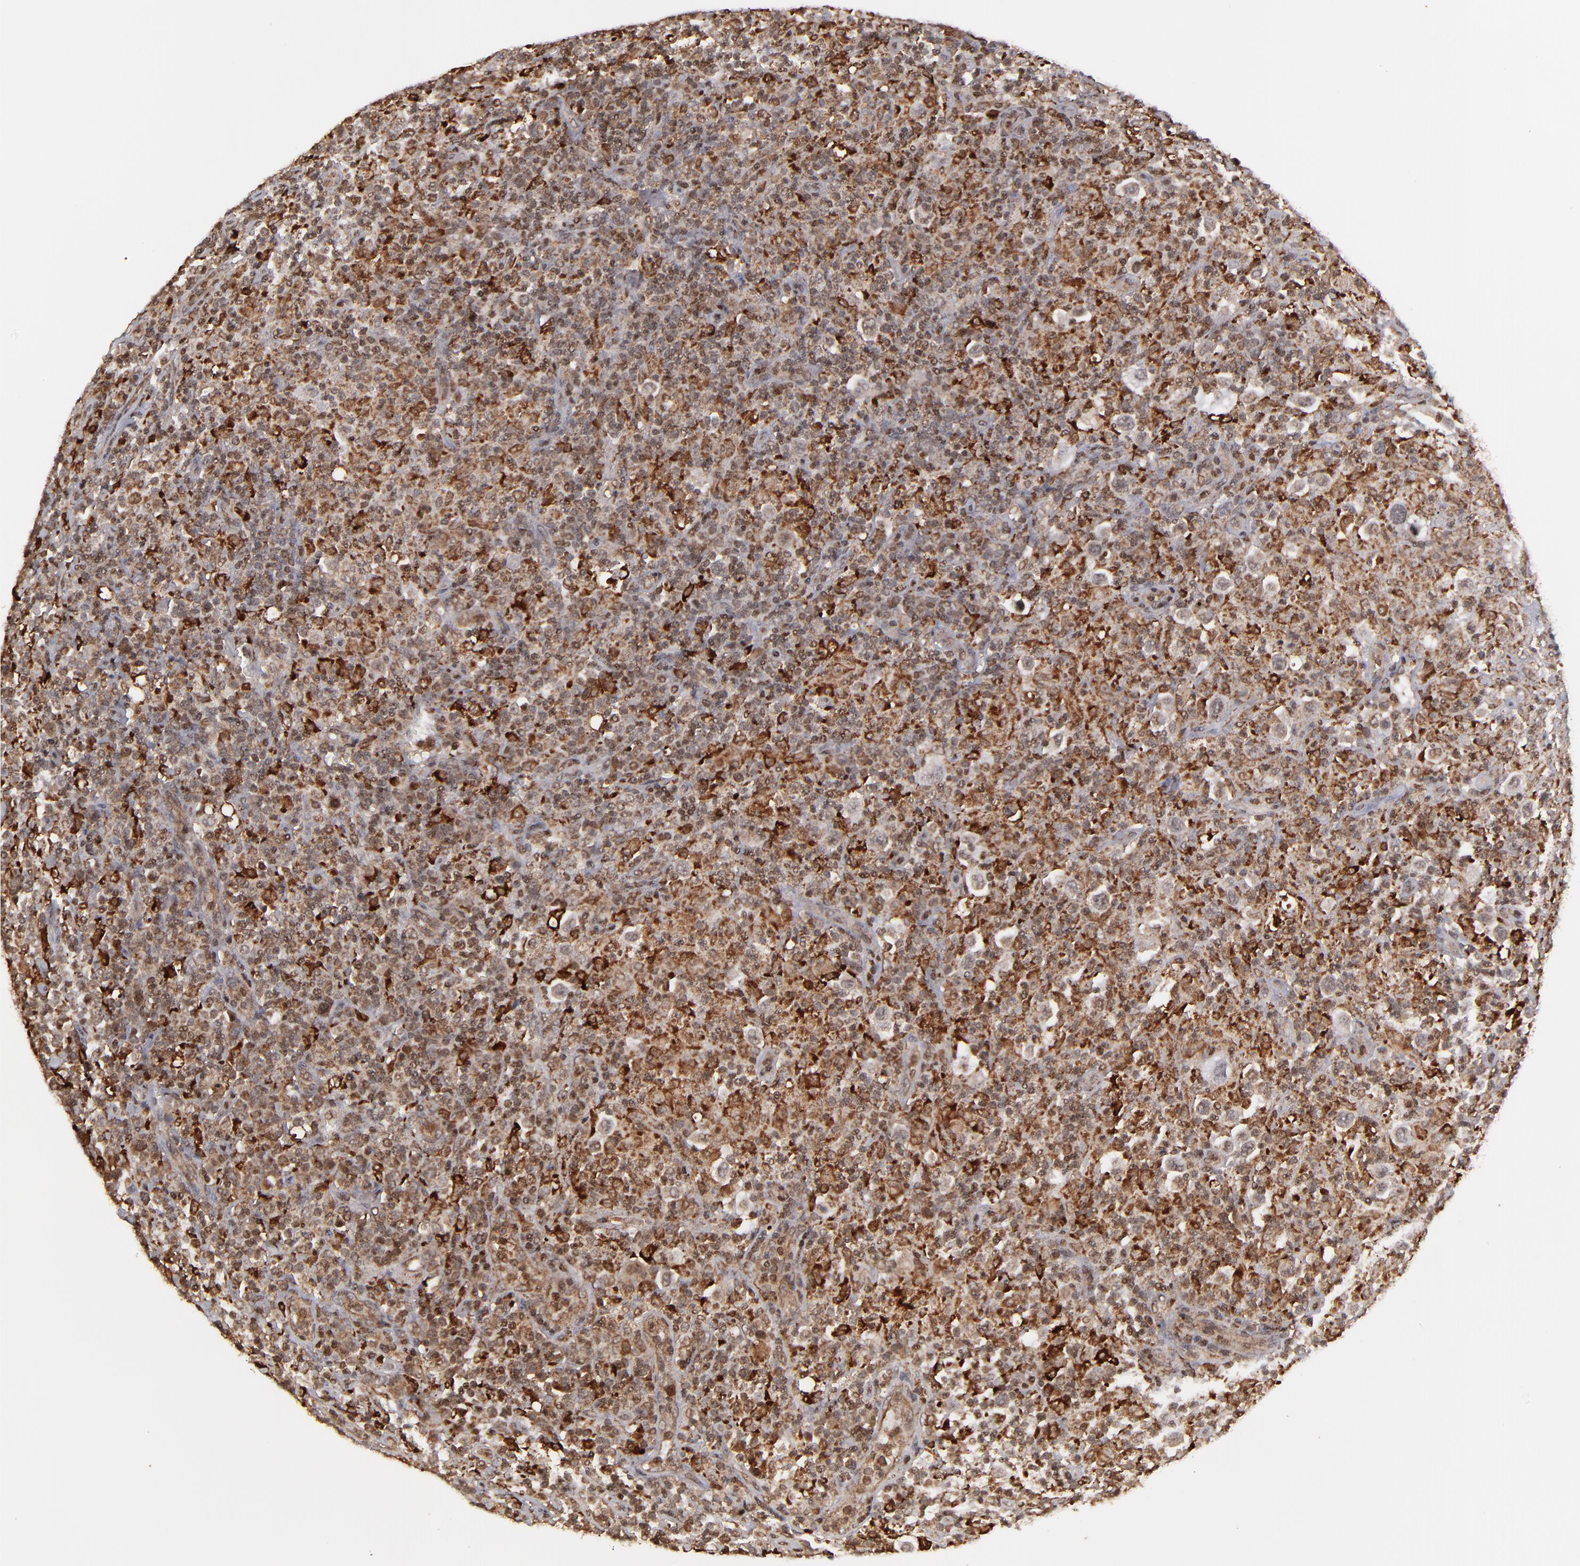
{"staining": {"intensity": "strong", "quantity": ">75%", "location": "cytoplasmic/membranous,nuclear"}, "tissue": "lymphoma", "cell_type": "Tumor cells", "image_type": "cancer", "snomed": [{"axis": "morphology", "description": "Hodgkin's disease, NOS"}, {"axis": "topography", "description": "Lymph node"}], "caption": "This histopathology image shows IHC staining of human Hodgkin's disease, with high strong cytoplasmic/membranous and nuclear staining in approximately >75% of tumor cells.", "gene": "RGS6", "patient": {"sex": "male", "age": 65}}